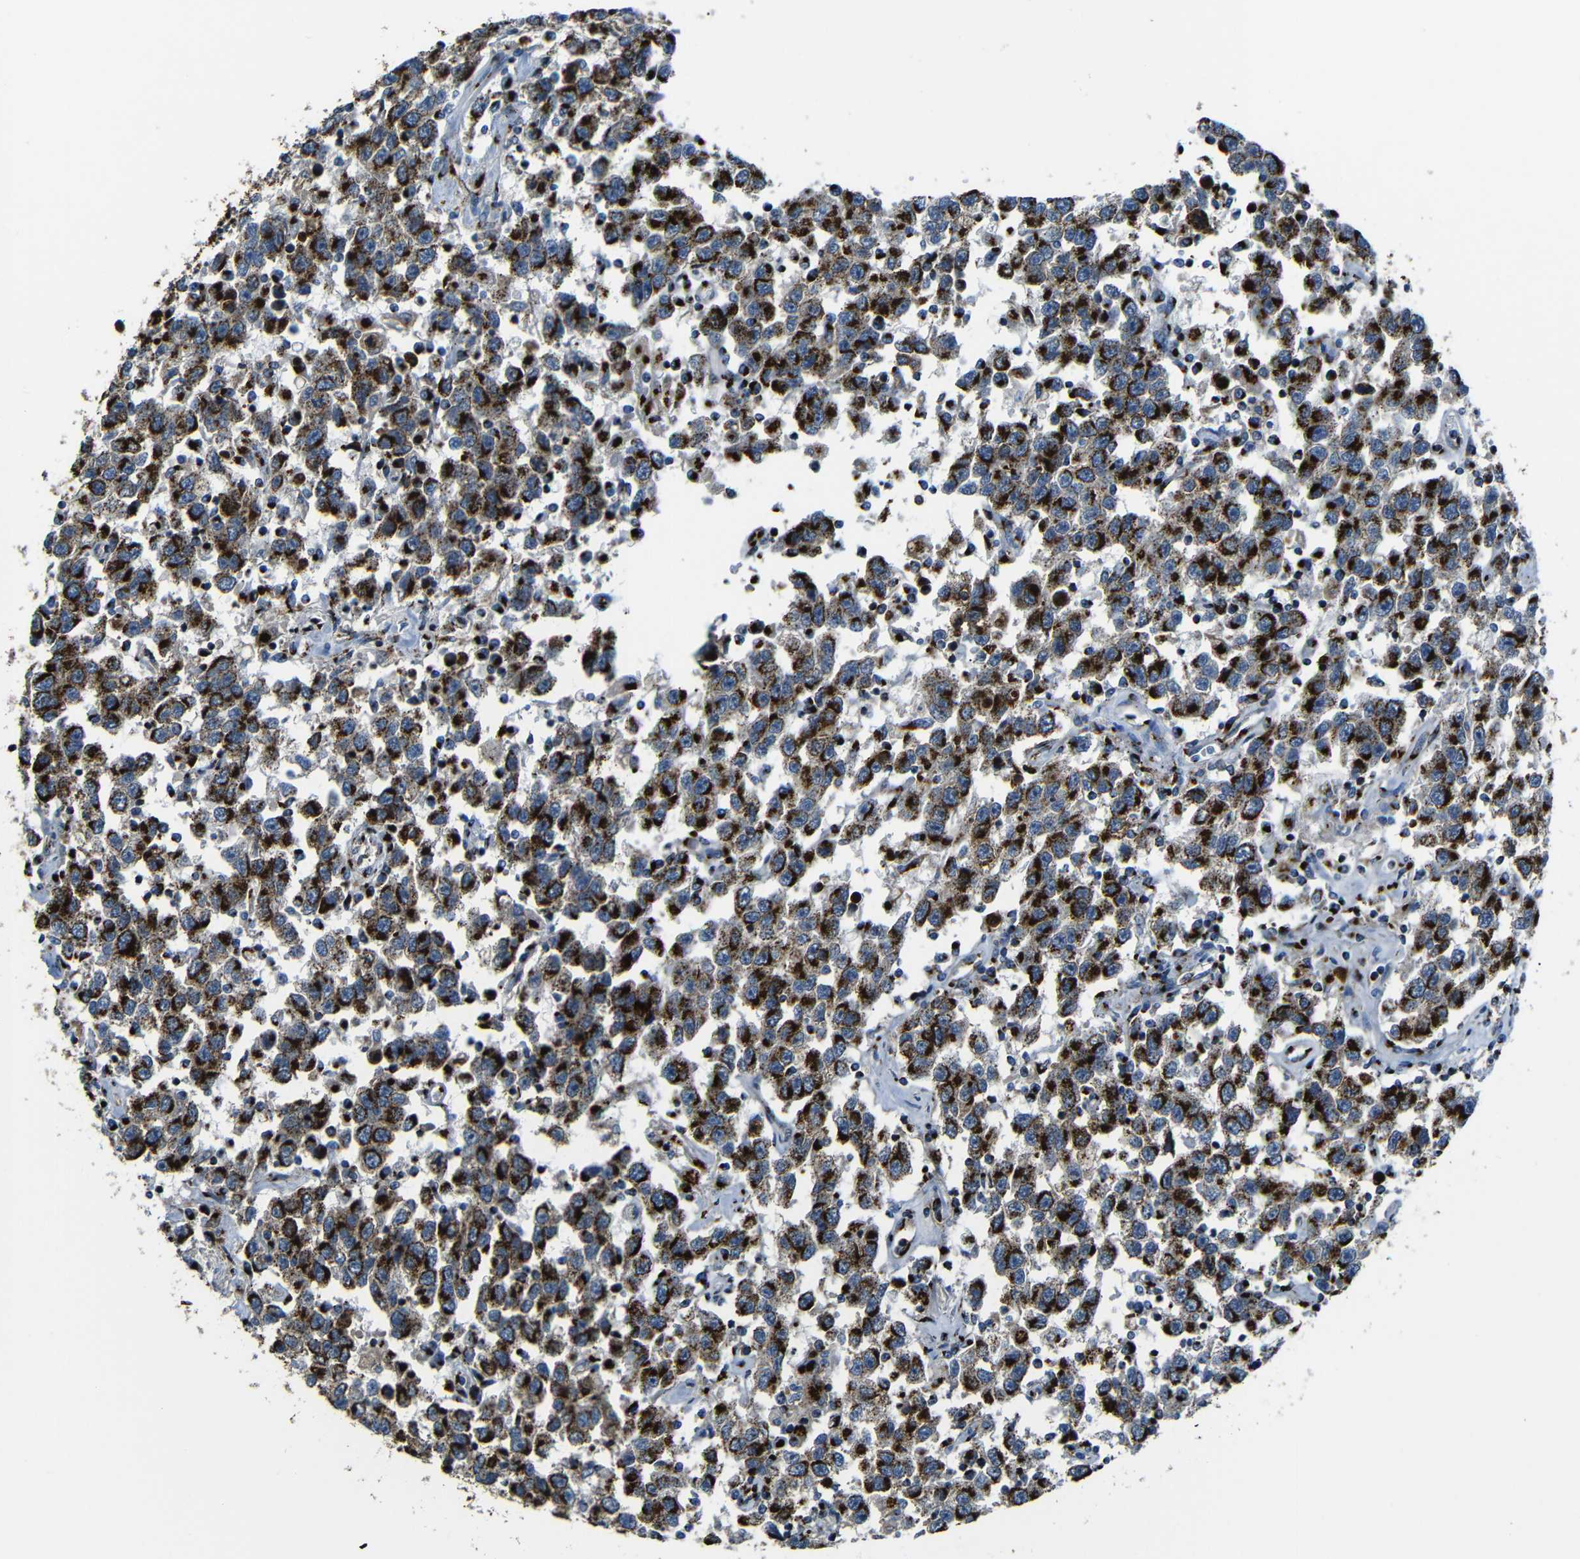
{"staining": {"intensity": "strong", "quantity": ">75%", "location": "cytoplasmic/membranous"}, "tissue": "testis cancer", "cell_type": "Tumor cells", "image_type": "cancer", "snomed": [{"axis": "morphology", "description": "Seminoma, NOS"}, {"axis": "topography", "description": "Testis"}], "caption": "Immunohistochemistry of testis cancer (seminoma) displays high levels of strong cytoplasmic/membranous positivity in approximately >75% of tumor cells.", "gene": "TGOLN2", "patient": {"sex": "male", "age": 41}}